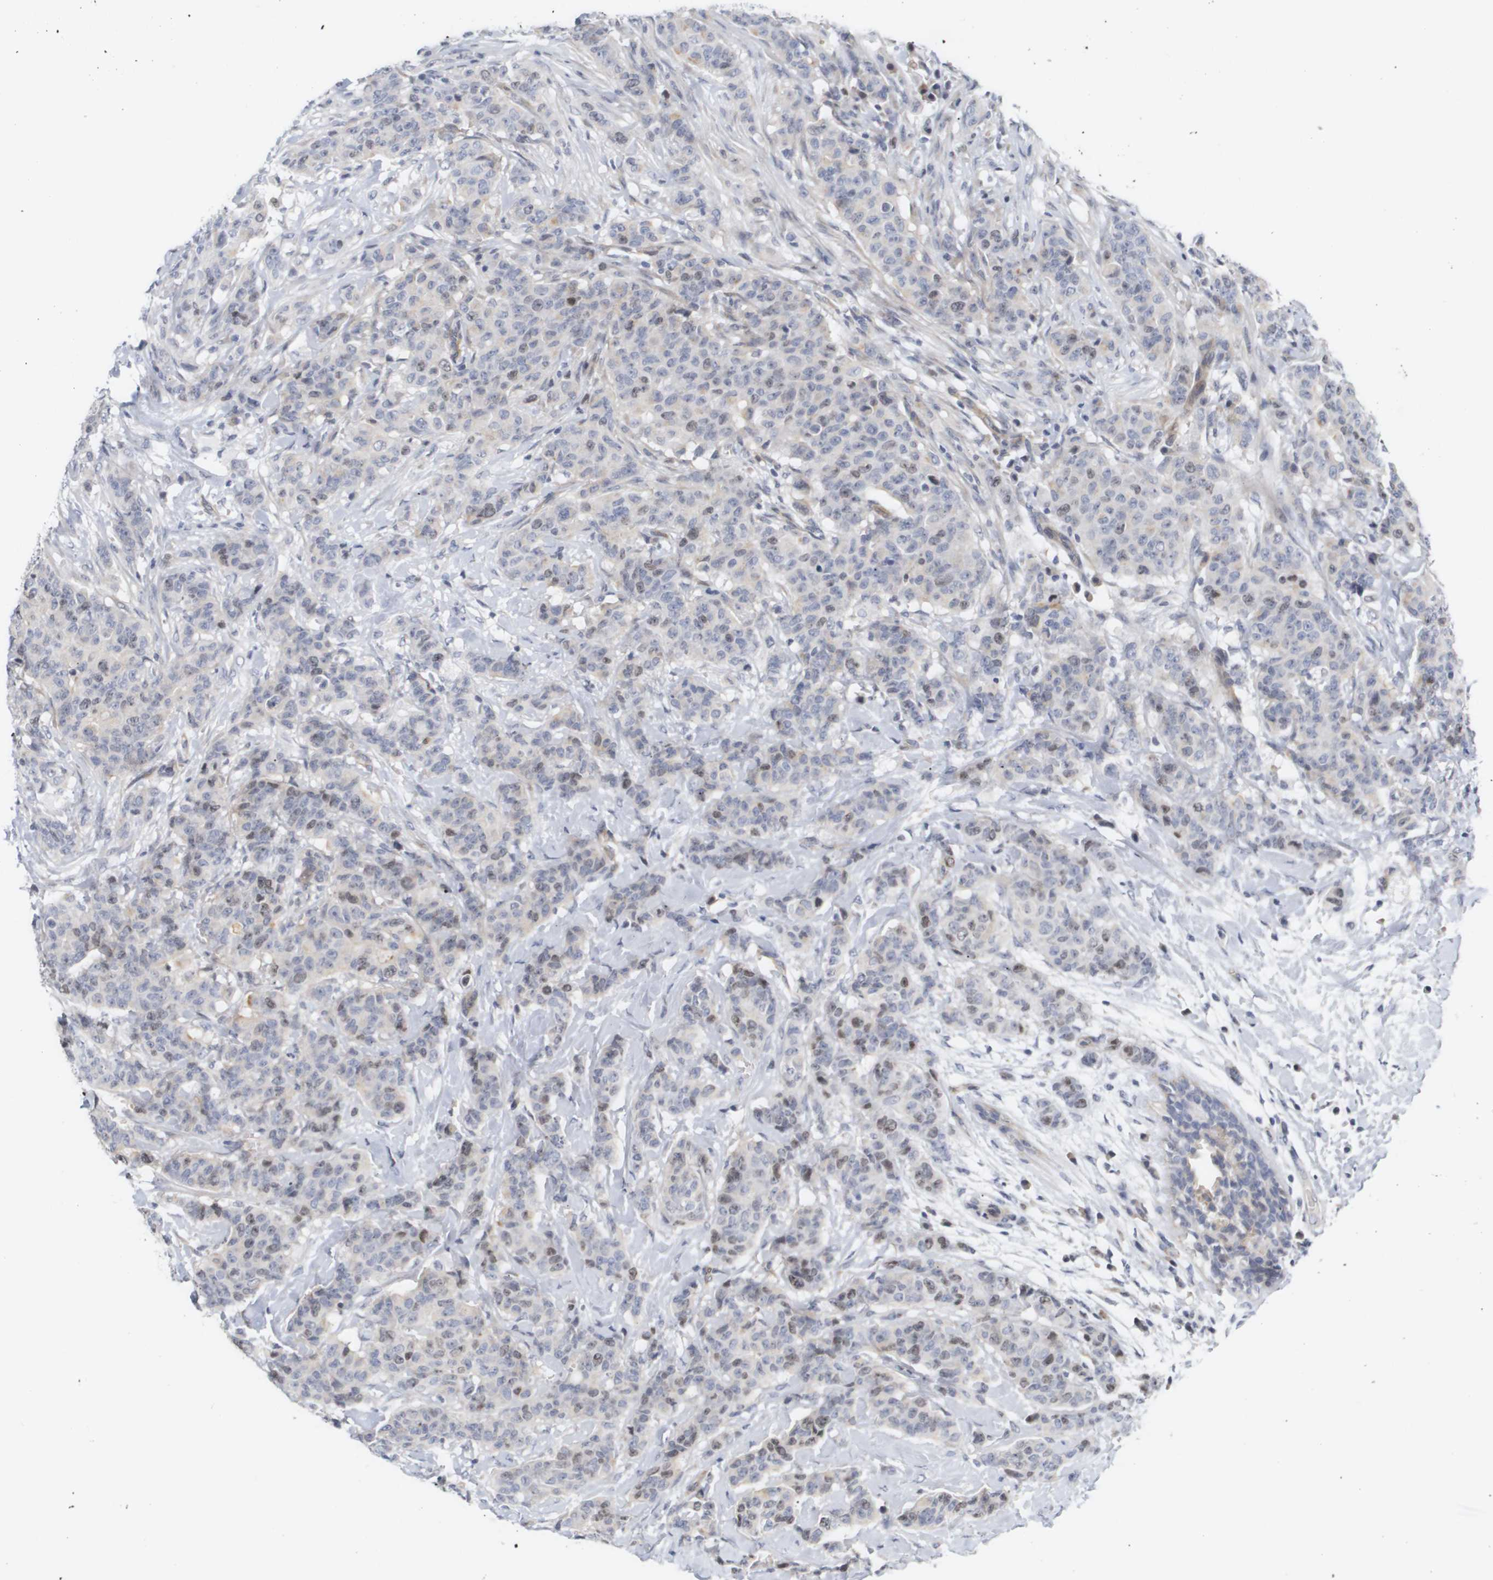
{"staining": {"intensity": "weak", "quantity": "<25%", "location": "nuclear"}, "tissue": "breast cancer", "cell_type": "Tumor cells", "image_type": "cancer", "snomed": [{"axis": "morphology", "description": "Normal tissue, NOS"}, {"axis": "morphology", "description": "Duct carcinoma"}, {"axis": "topography", "description": "Breast"}], "caption": "Breast cancer (invasive ductal carcinoma) was stained to show a protein in brown. There is no significant expression in tumor cells. The staining was performed using DAB (3,3'-diaminobenzidine) to visualize the protein expression in brown, while the nuclei were stained in blue with hematoxylin (Magnification: 20x).", "gene": "CYB561", "patient": {"sex": "female", "age": 40}}